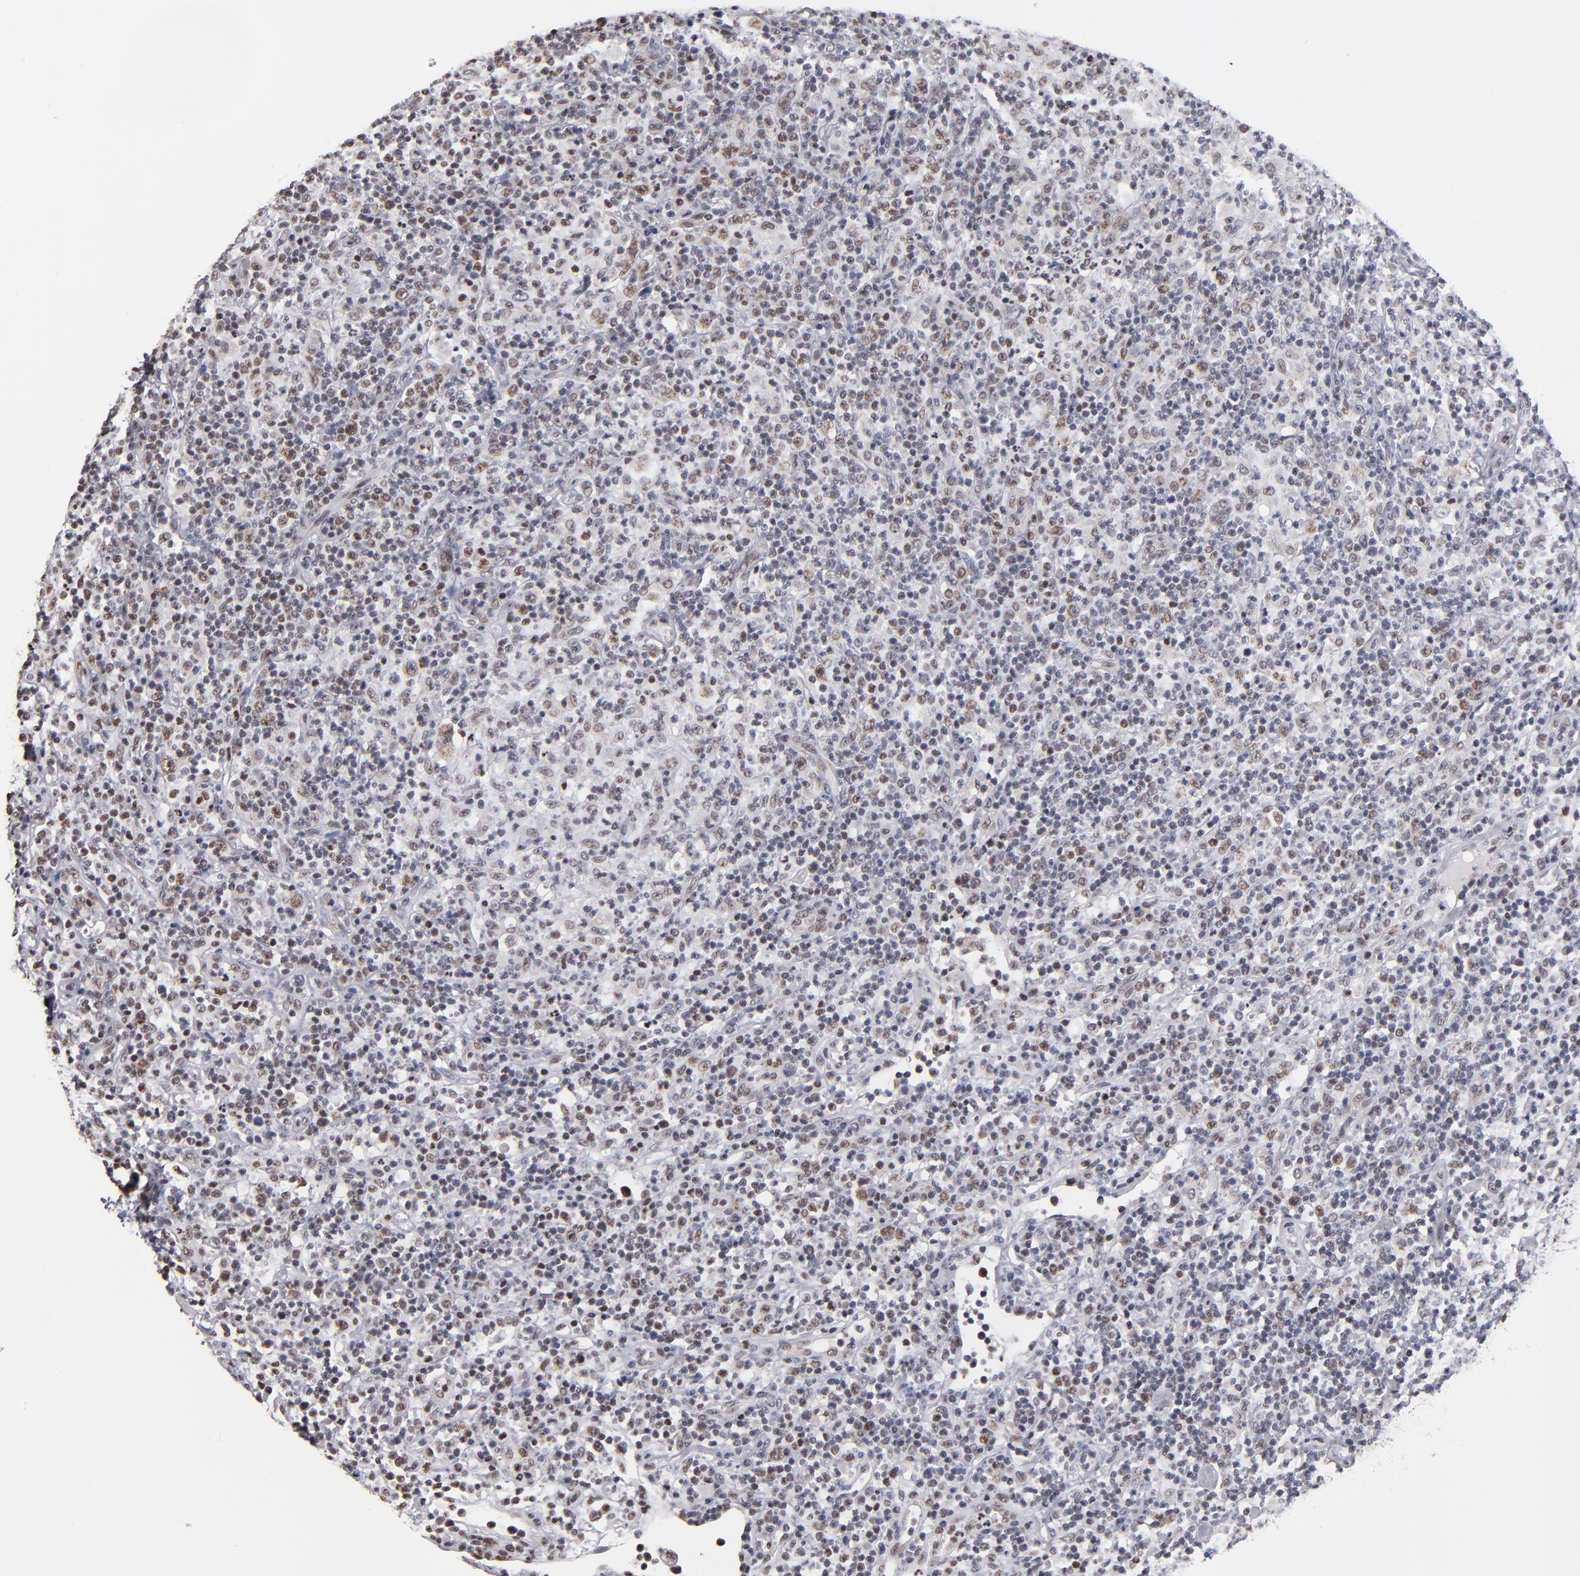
{"staining": {"intensity": "weak", "quantity": "25%-75%", "location": "nuclear"}, "tissue": "lymphoma", "cell_type": "Tumor cells", "image_type": "cancer", "snomed": [{"axis": "morphology", "description": "Hodgkin's disease, NOS"}, {"axis": "topography", "description": "Lymph node"}], "caption": "Lymphoma stained with a brown dye displays weak nuclear positive positivity in about 25%-75% of tumor cells.", "gene": "MN1", "patient": {"sex": "male", "age": 65}}